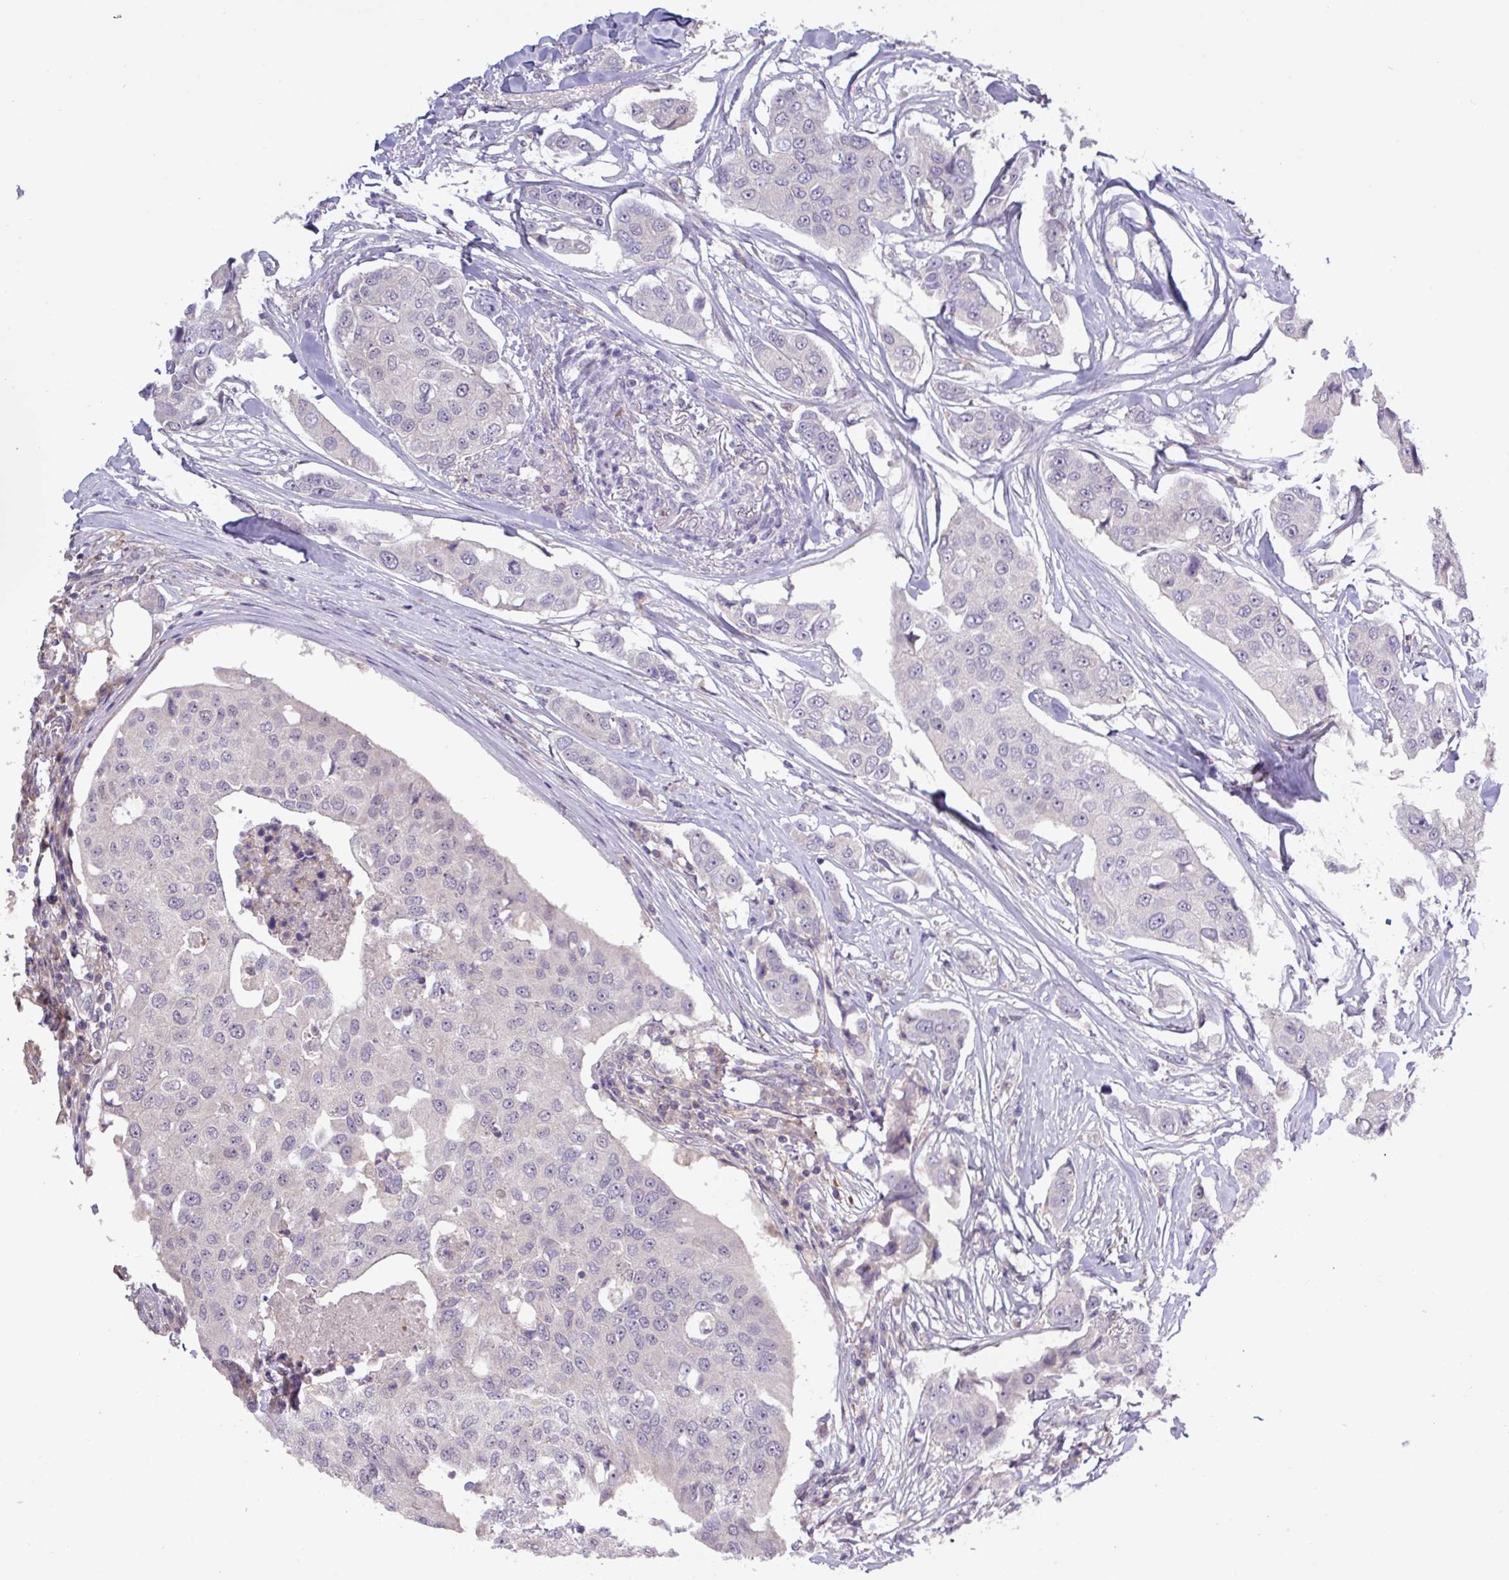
{"staining": {"intensity": "negative", "quantity": "none", "location": "none"}, "tissue": "breast cancer", "cell_type": "Tumor cells", "image_type": "cancer", "snomed": [{"axis": "morphology", "description": "Duct carcinoma"}, {"axis": "topography", "description": "Breast"}], "caption": "DAB immunohistochemical staining of breast cancer exhibits no significant staining in tumor cells.", "gene": "RIPPLY1", "patient": {"sex": "female", "age": 80}}